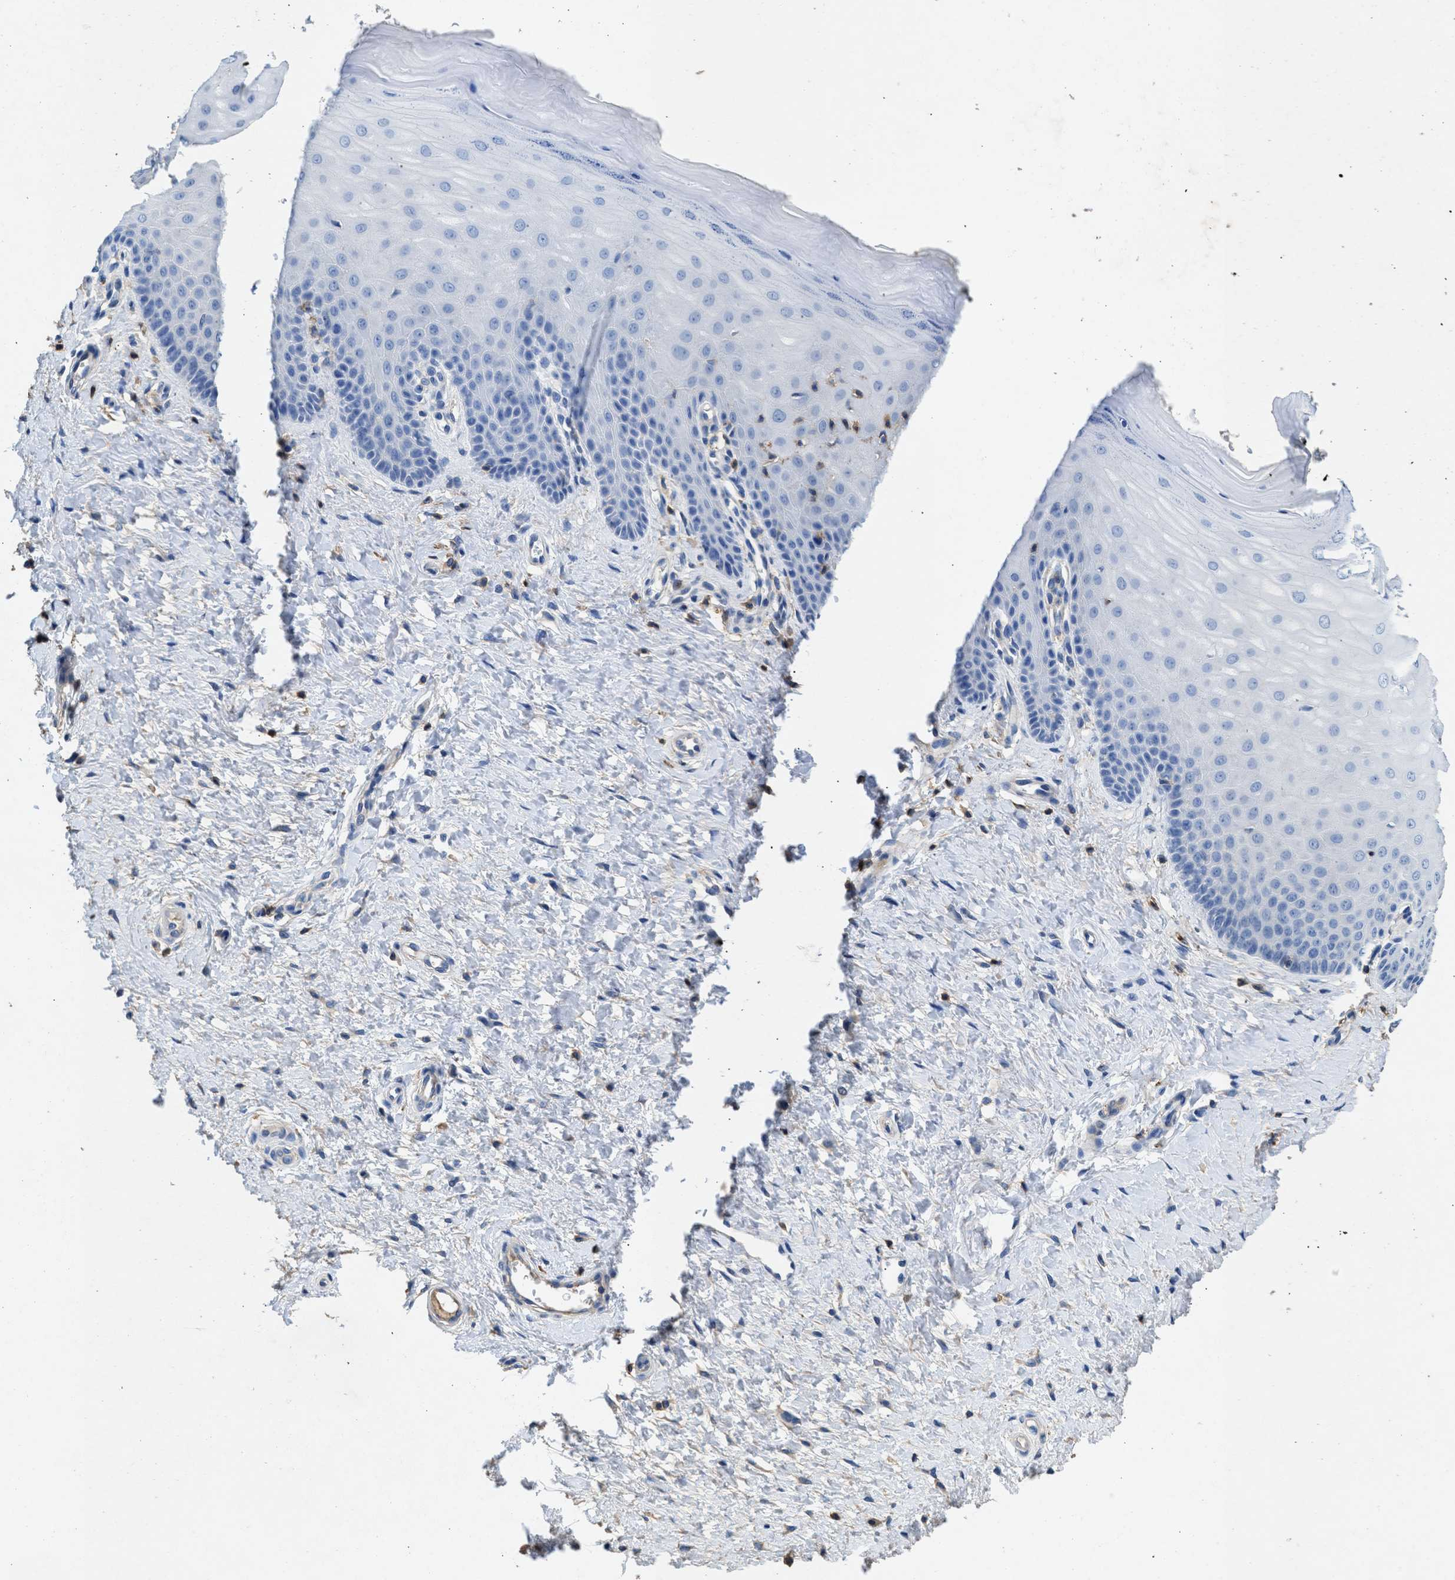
{"staining": {"intensity": "negative", "quantity": "none", "location": "none"}, "tissue": "cervix", "cell_type": "Glandular cells", "image_type": "normal", "snomed": [{"axis": "morphology", "description": "Normal tissue, NOS"}, {"axis": "topography", "description": "Cervix"}], "caption": "Immunohistochemistry micrograph of normal cervix: human cervix stained with DAB displays no significant protein staining in glandular cells.", "gene": "KCNQ4", "patient": {"sex": "female", "age": 55}}